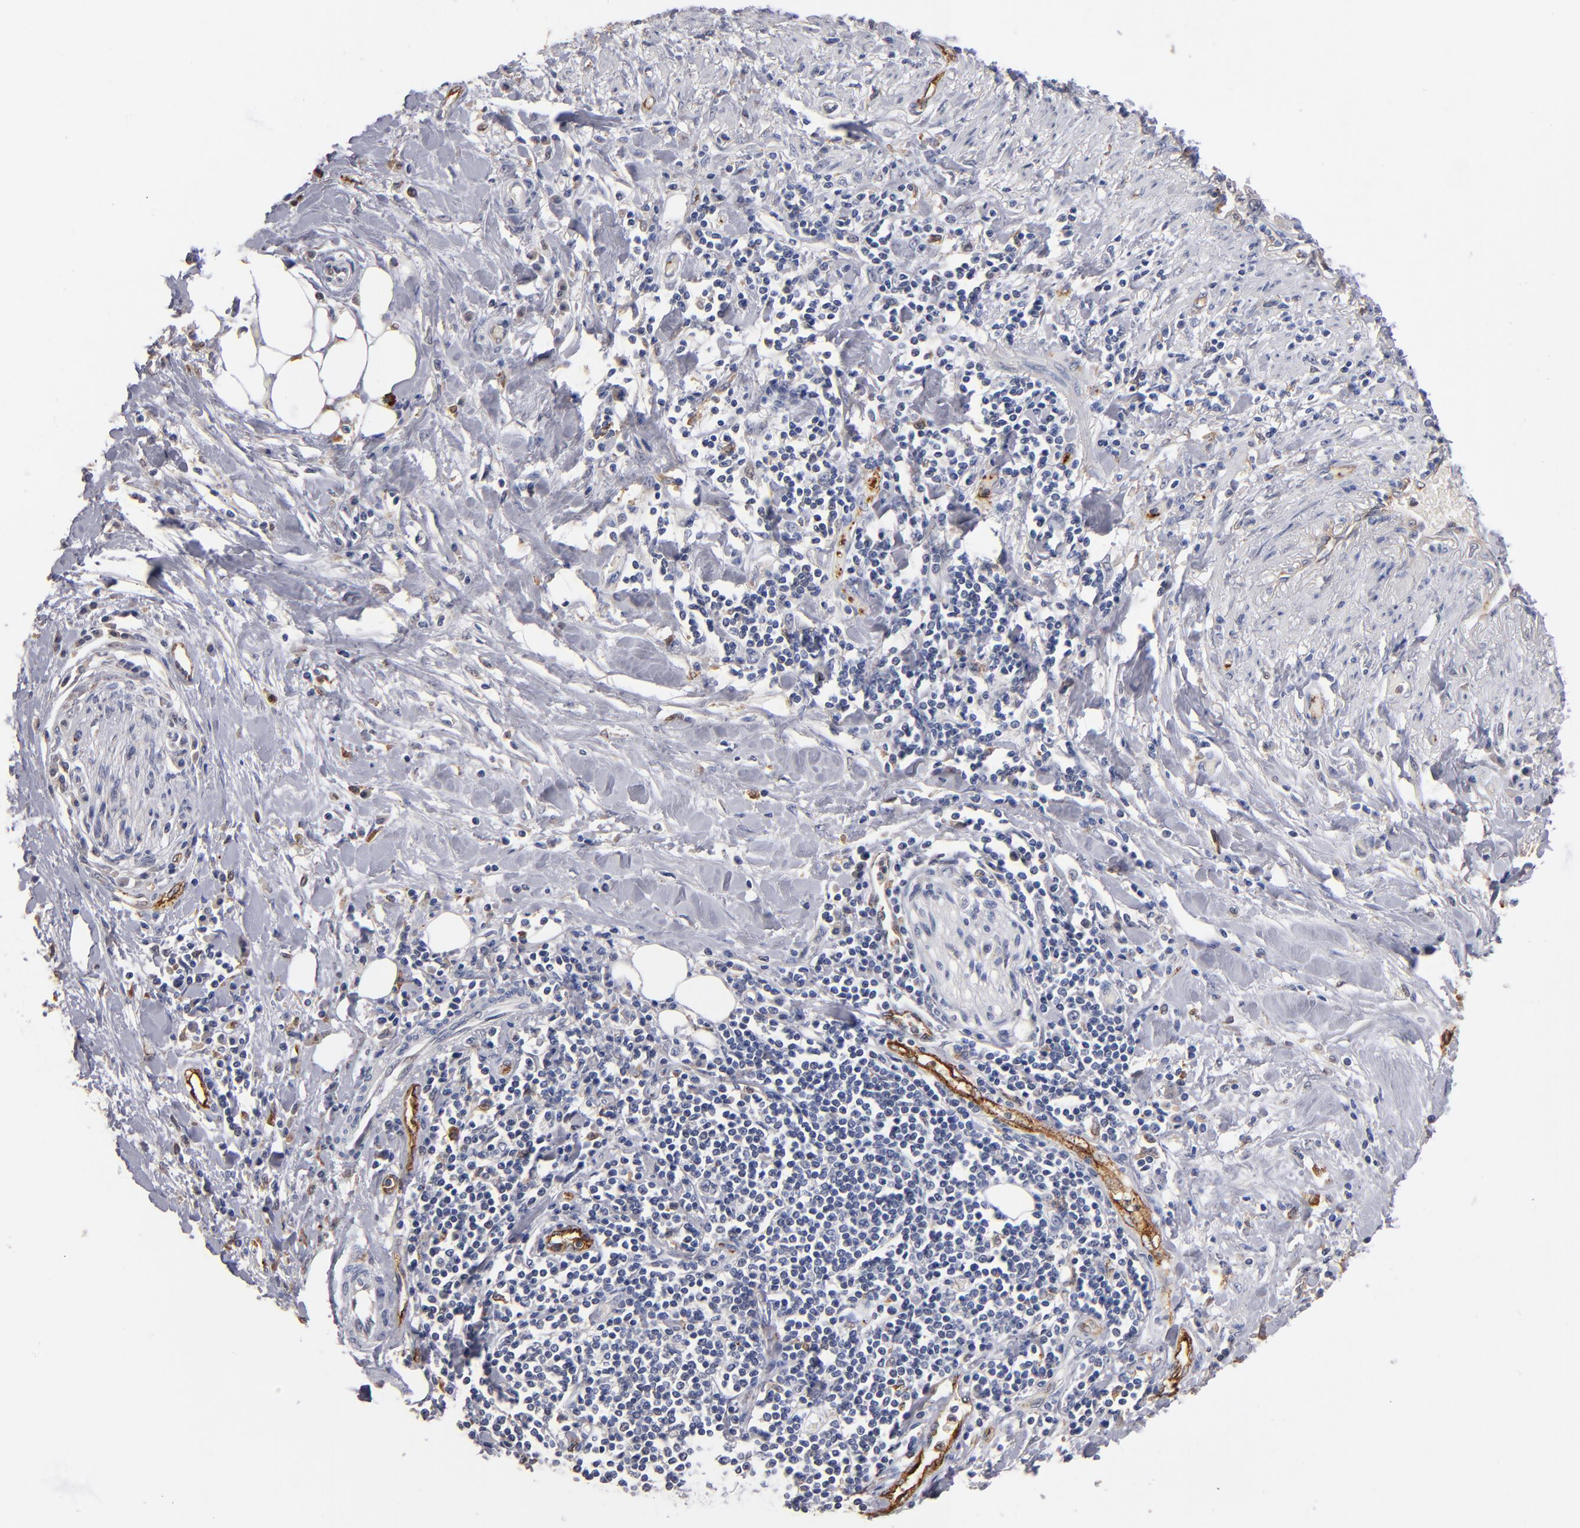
{"staining": {"intensity": "weak", "quantity": "<25%", "location": "cytoplasmic/membranous"}, "tissue": "pancreatic cancer", "cell_type": "Tumor cells", "image_type": "cancer", "snomed": [{"axis": "morphology", "description": "Adenocarcinoma, NOS"}, {"axis": "topography", "description": "Pancreas"}], "caption": "Human pancreatic adenocarcinoma stained for a protein using immunohistochemistry displays no staining in tumor cells.", "gene": "SELP", "patient": {"sex": "female", "age": 64}}